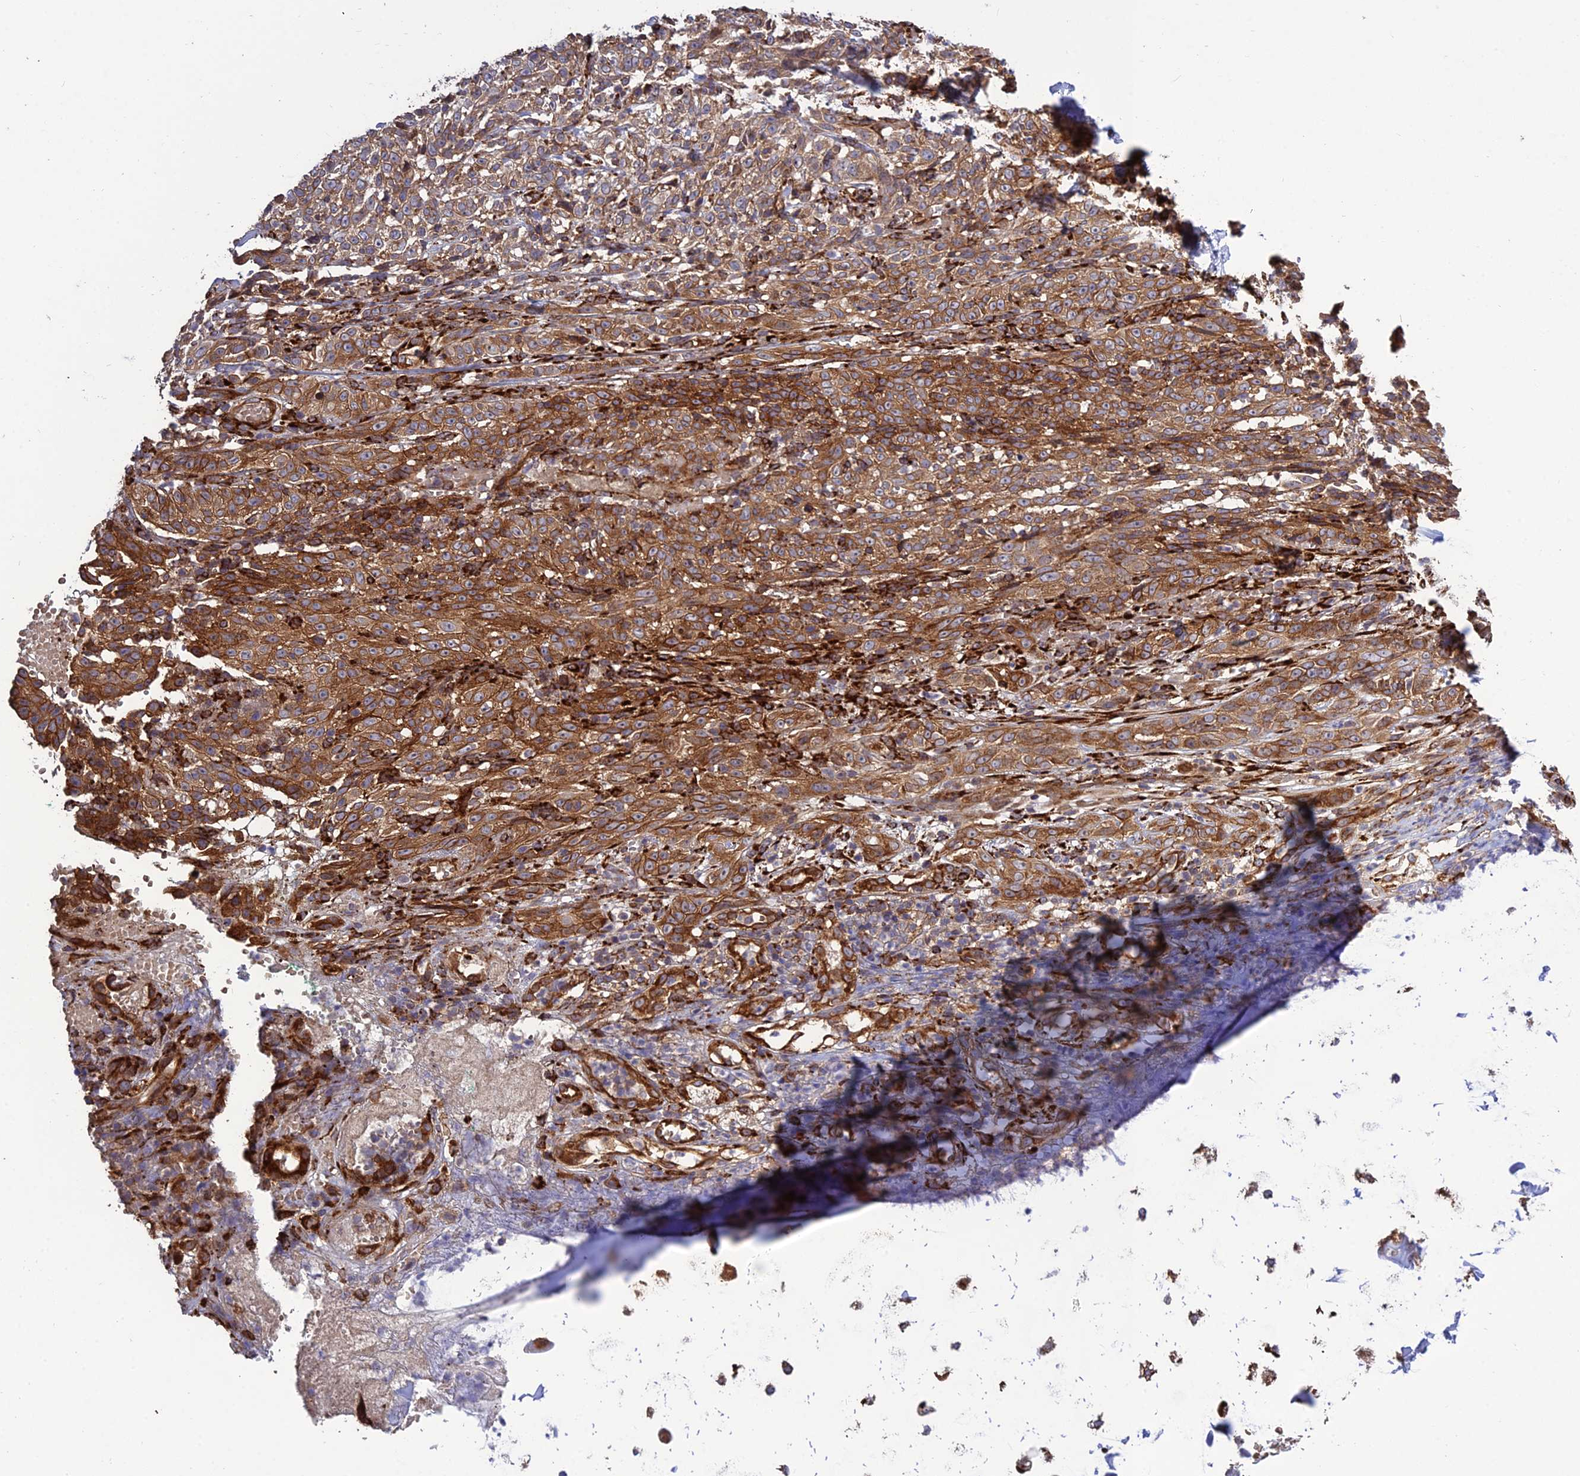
{"staining": {"intensity": "moderate", "quantity": "25%-75%", "location": "cytoplasmic/membranous"}, "tissue": "adipose tissue", "cell_type": "Adipocytes", "image_type": "normal", "snomed": [{"axis": "morphology", "description": "Normal tissue, NOS"}, {"axis": "morphology", "description": "Basal cell carcinoma"}, {"axis": "topography", "description": "Cartilage tissue"}, {"axis": "topography", "description": "Nasopharynx"}, {"axis": "topography", "description": "Oral tissue"}], "caption": "DAB (3,3'-diaminobenzidine) immunohistochemical staining of normal adipose tissue demonstrates moderate cytoplasmic/membranous protein expression in about 25%-75% of adipocytes.", "gene": "CRTAP", "patient": {"sex": "female", "age": 77}}